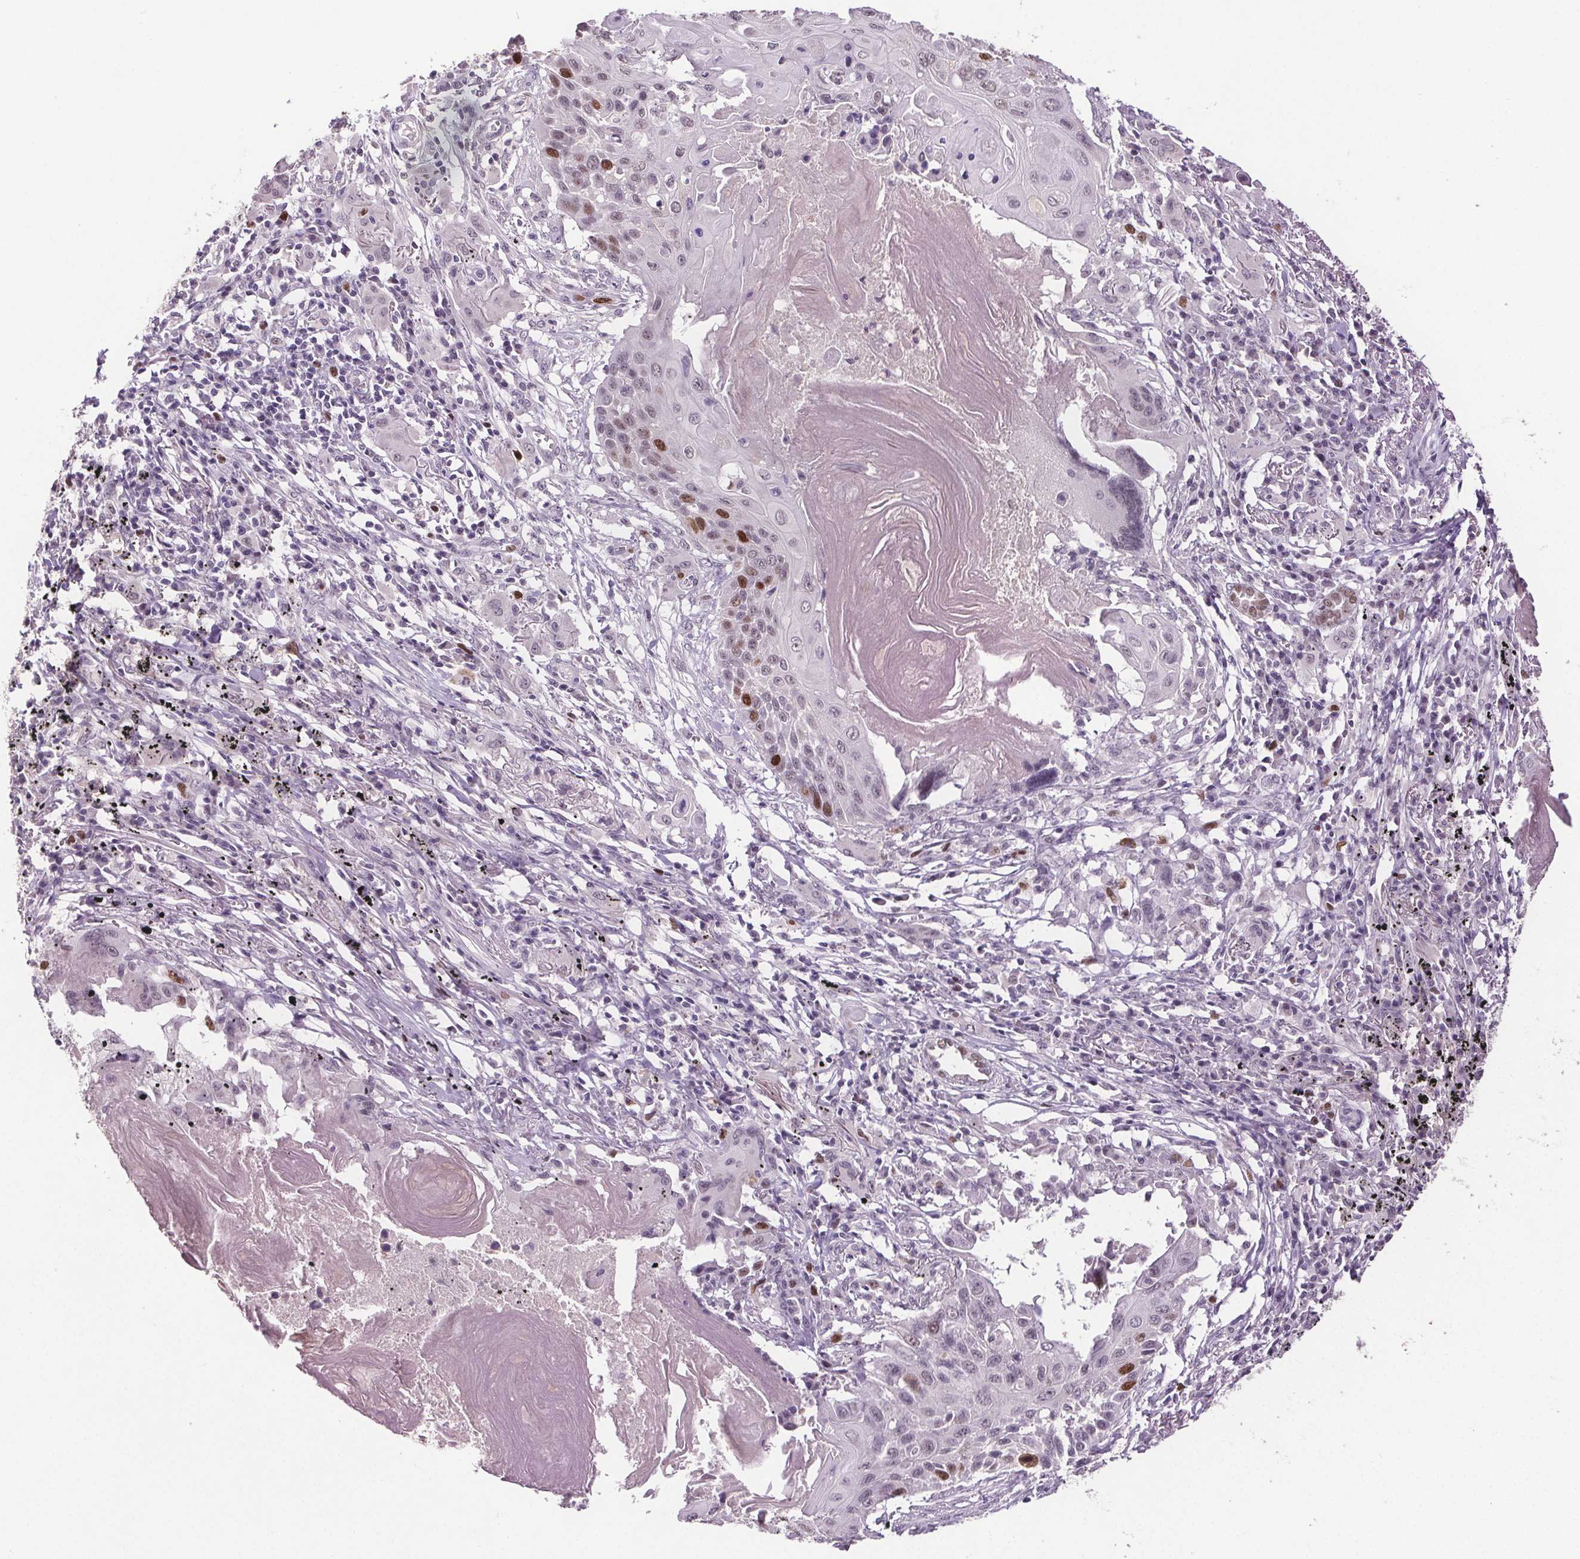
{"staining": {"intensity": "strong", "quantity": "<25%", "location": "nuclear"}, "tissue": "lung cancer", "cell_type": "Tumor cells", "image_type": "cancer", "snomed": [{"axis": "morphology", "description": "Squamous cell carcinoma, NOS"}, {"axis": "topography", "description": "Lung"}], "caption": "High-power microscopy captured an IHC photomicrograph of lung cancer, revealing strong nuclear positivity in approximately <25% of tumor cells.", "gene": "CENPF", "patient": {"sex": "male", "age": 78}}